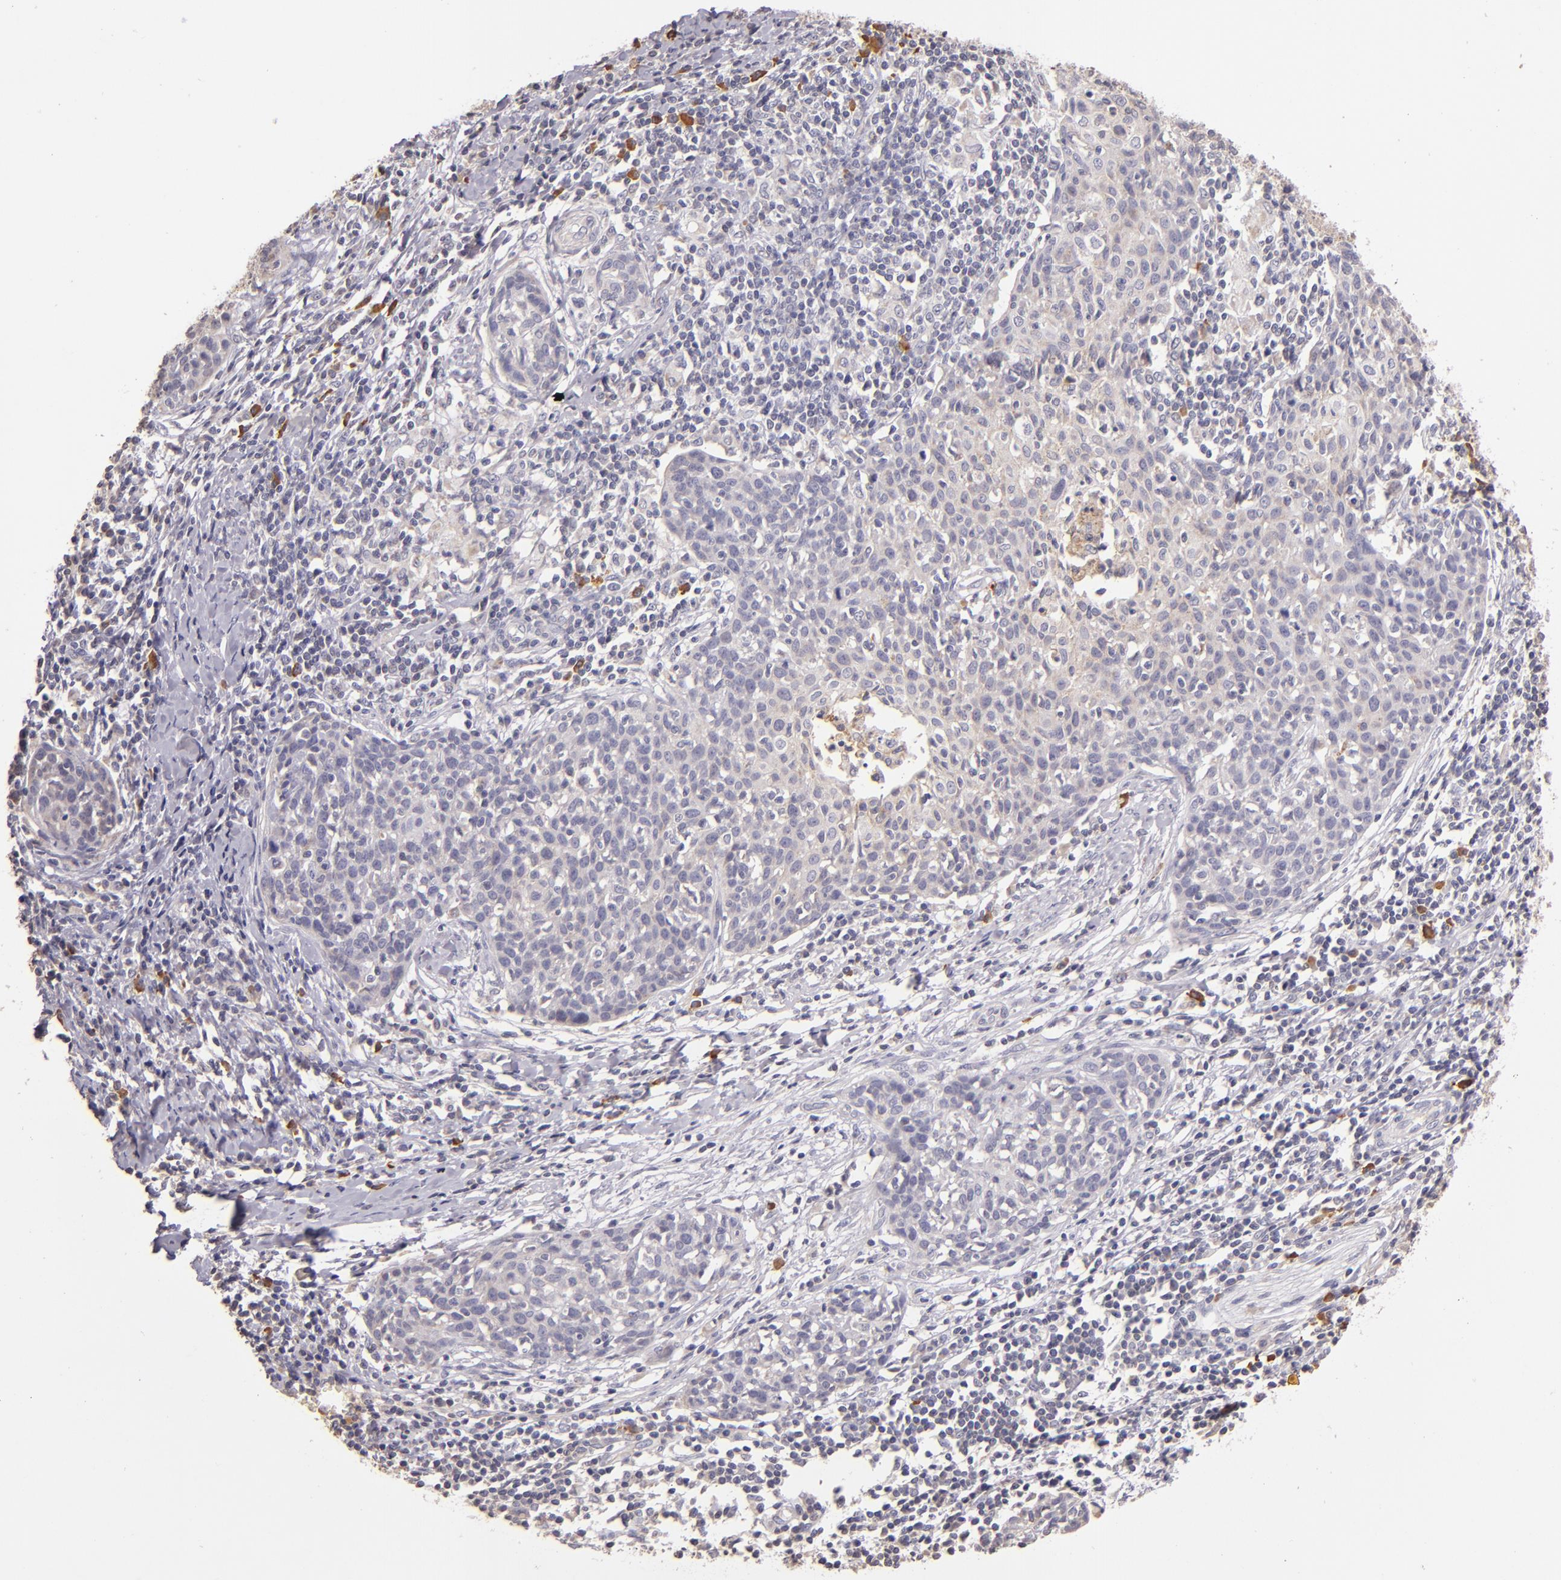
{"staining": {"intensity": "weak", "quantity": "25%-75%", "location": "cytoplasmic/membranous"}, "tissue": "cervical cancer", "cell_type": "Tumor cells", "image_type": "cancer", "snomed": [{"axis": "morphology", "description": "Squamous cell carcinoma, NOS"}, {"axis": "topography", "description": "Cervix"}], "caption": "There is low levels of weak cytoplasmic/membranous expression in tumor cells of cervical squamous cell carcinoma, as demonstrated by immunohistochemical staining (brown color).", "gene": "ABL1", "patient": {"sex": "female", "age": 38}}